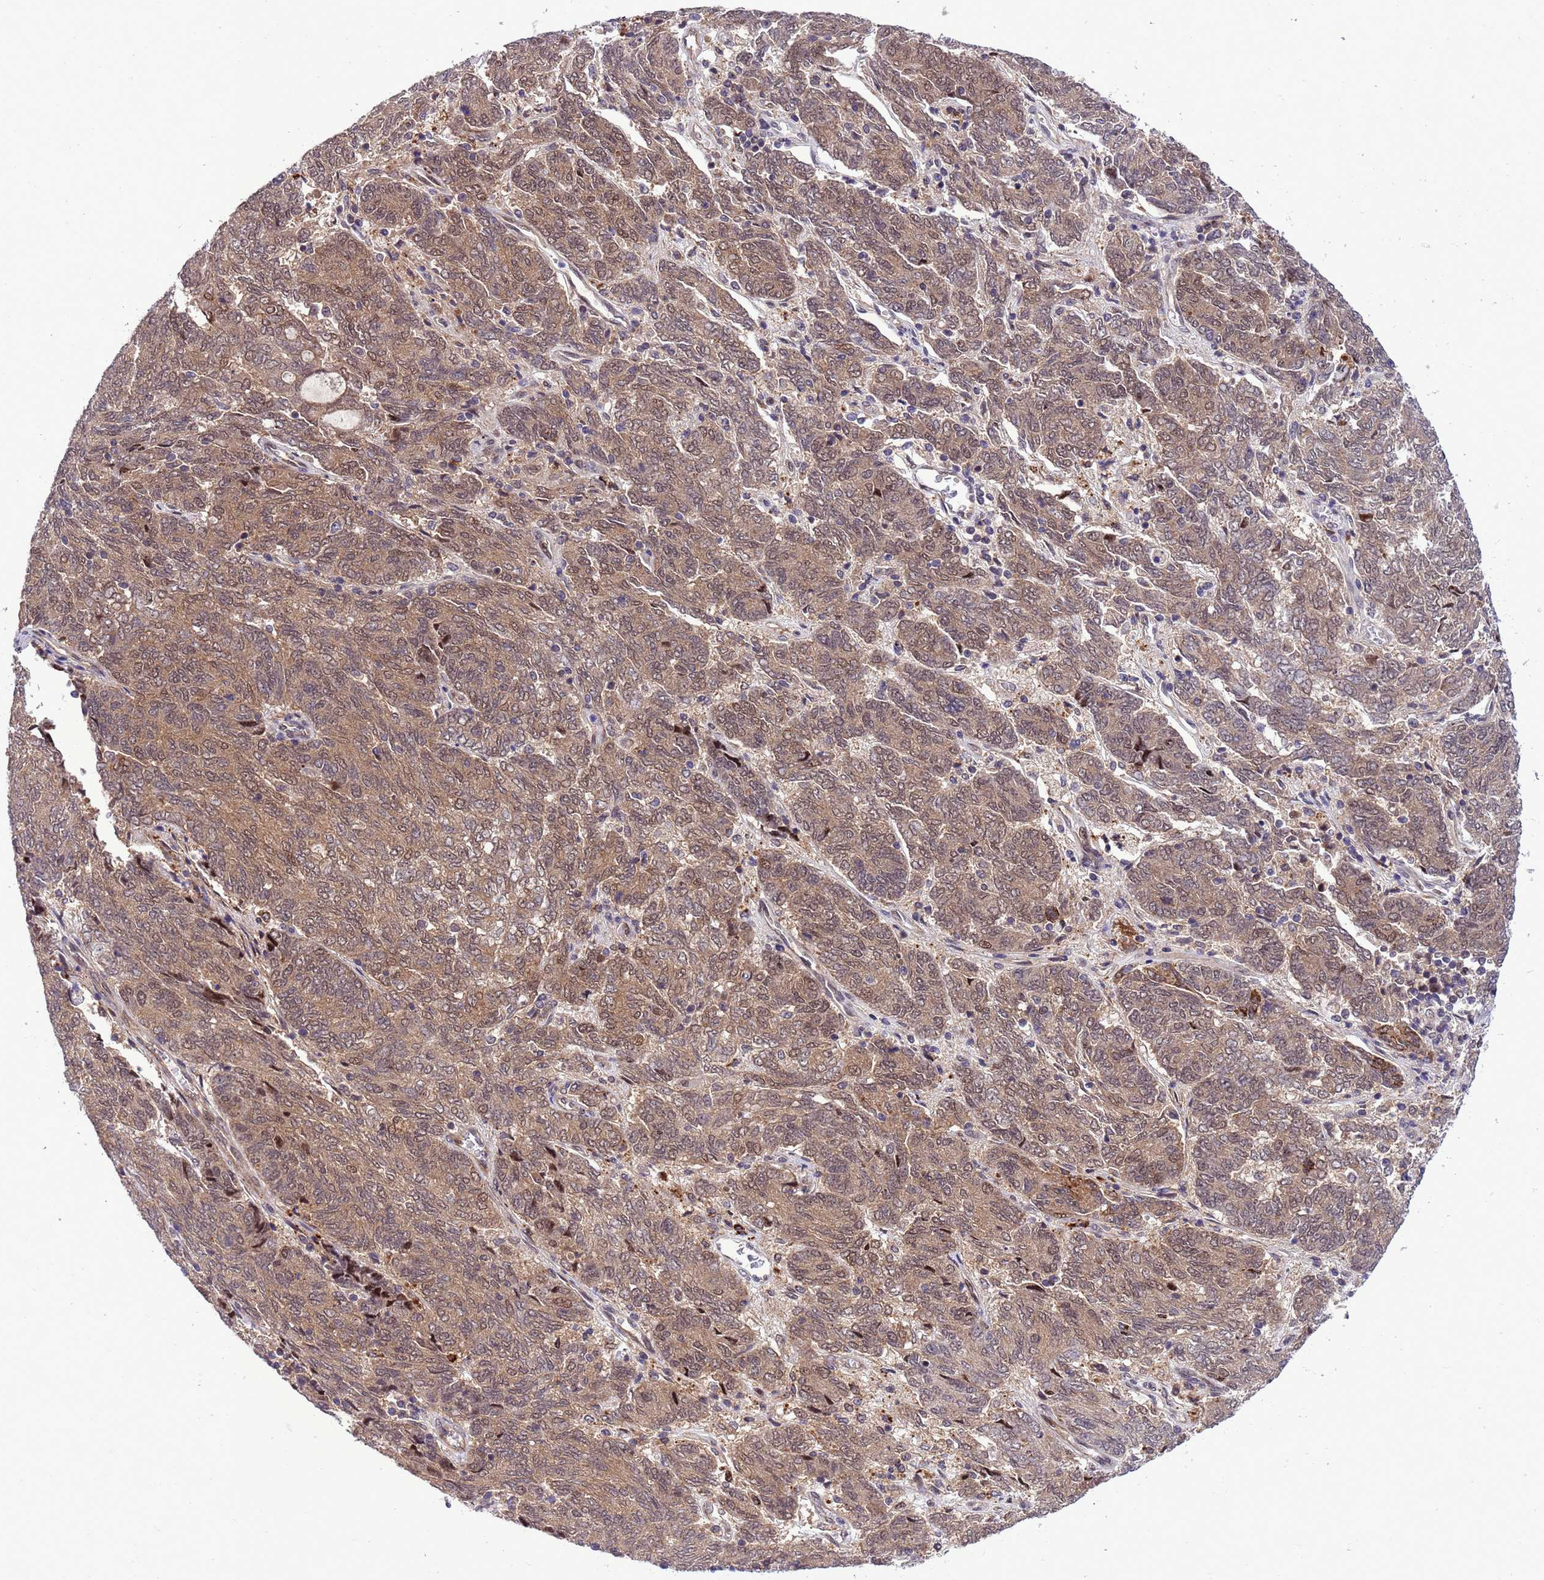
{"staining": {"intensity": "moderate", "quantity": ">75%", "location": "cytoplasmic/membranous,nuclear"}, "tissue": "endometrial cancer", "cell_type": "Tumor cells", "image_type": "cancer", "snomed": [{"axis": "morphology", "description": "Adenocarcinoma, NOS"}, {"axis": "topography", "description": "Endometrium"}], "caption": "Endometrial adenocarcinoma stained for a protein (brown) shows moderate cytoplasmic/membranous and nuclear positive staining in about >75% of tumor cells.", "gene": "RASD1", "patient": {"sex": "female", "age": 80}}